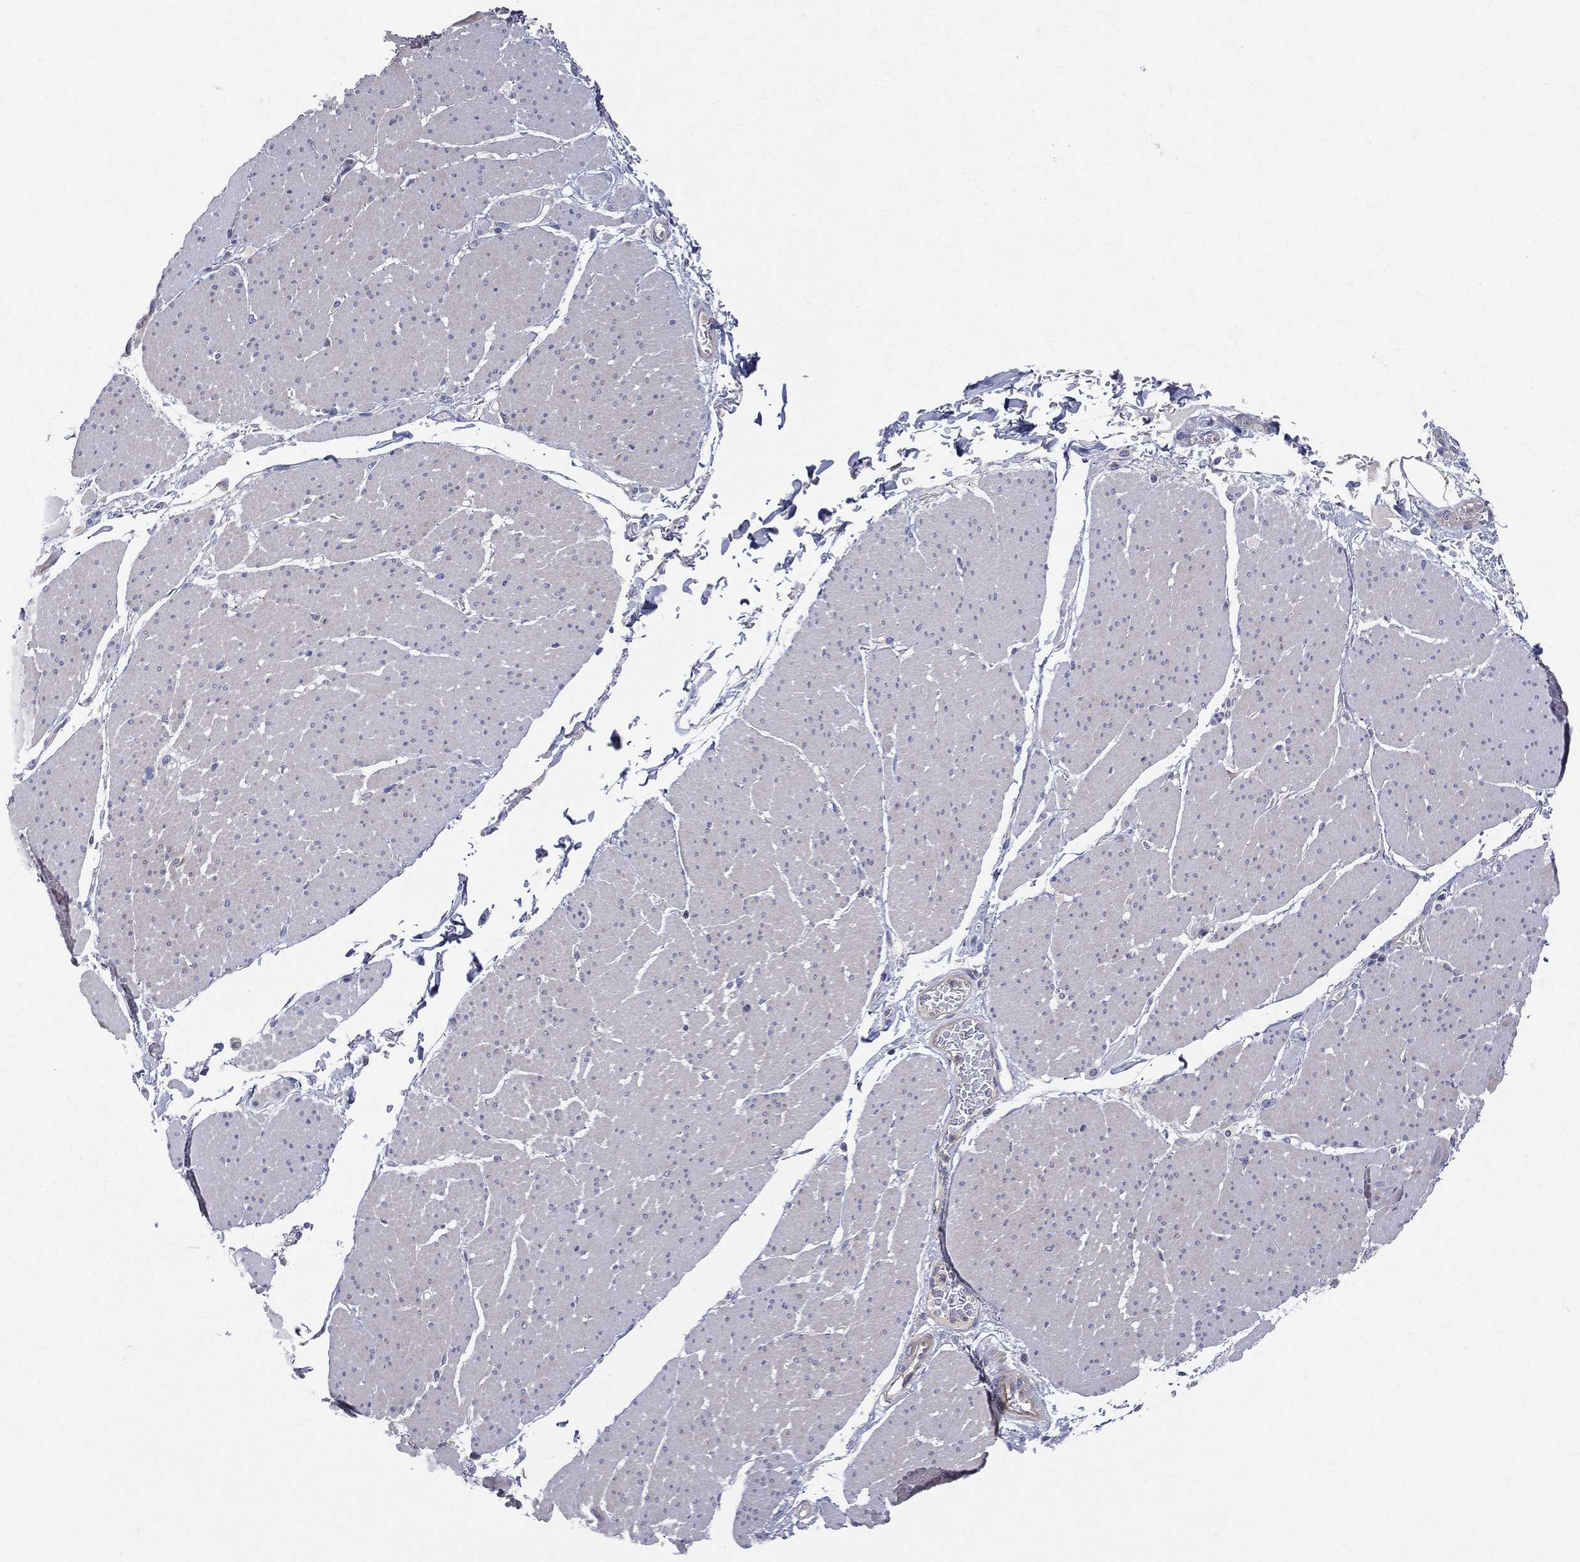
{"staining": {"intensity": "moderate", "quantity": "<25%", "location": "cytoplasmic/membranous"}, "tissue": "smooth muscle", "cell_type": "Smooth muscle cells", "image_type": "normal", "snomed": [{"axis": "morphology", "description": "Normal tissue, NOS"}, {"axis": "topography", "description": "Smooth muscle"}, {"axis": "topography", "description": "Anal"}], "caption": "Brown immunohistochemical staining in benign smooth muscle exhibits moderate cytoplasmic/membranous expression in about <25% of smooth muscle cells. Nuclei are stained in blue.", "gene": "POMZP3", "patient": {"sex": "male", "age": 83}}